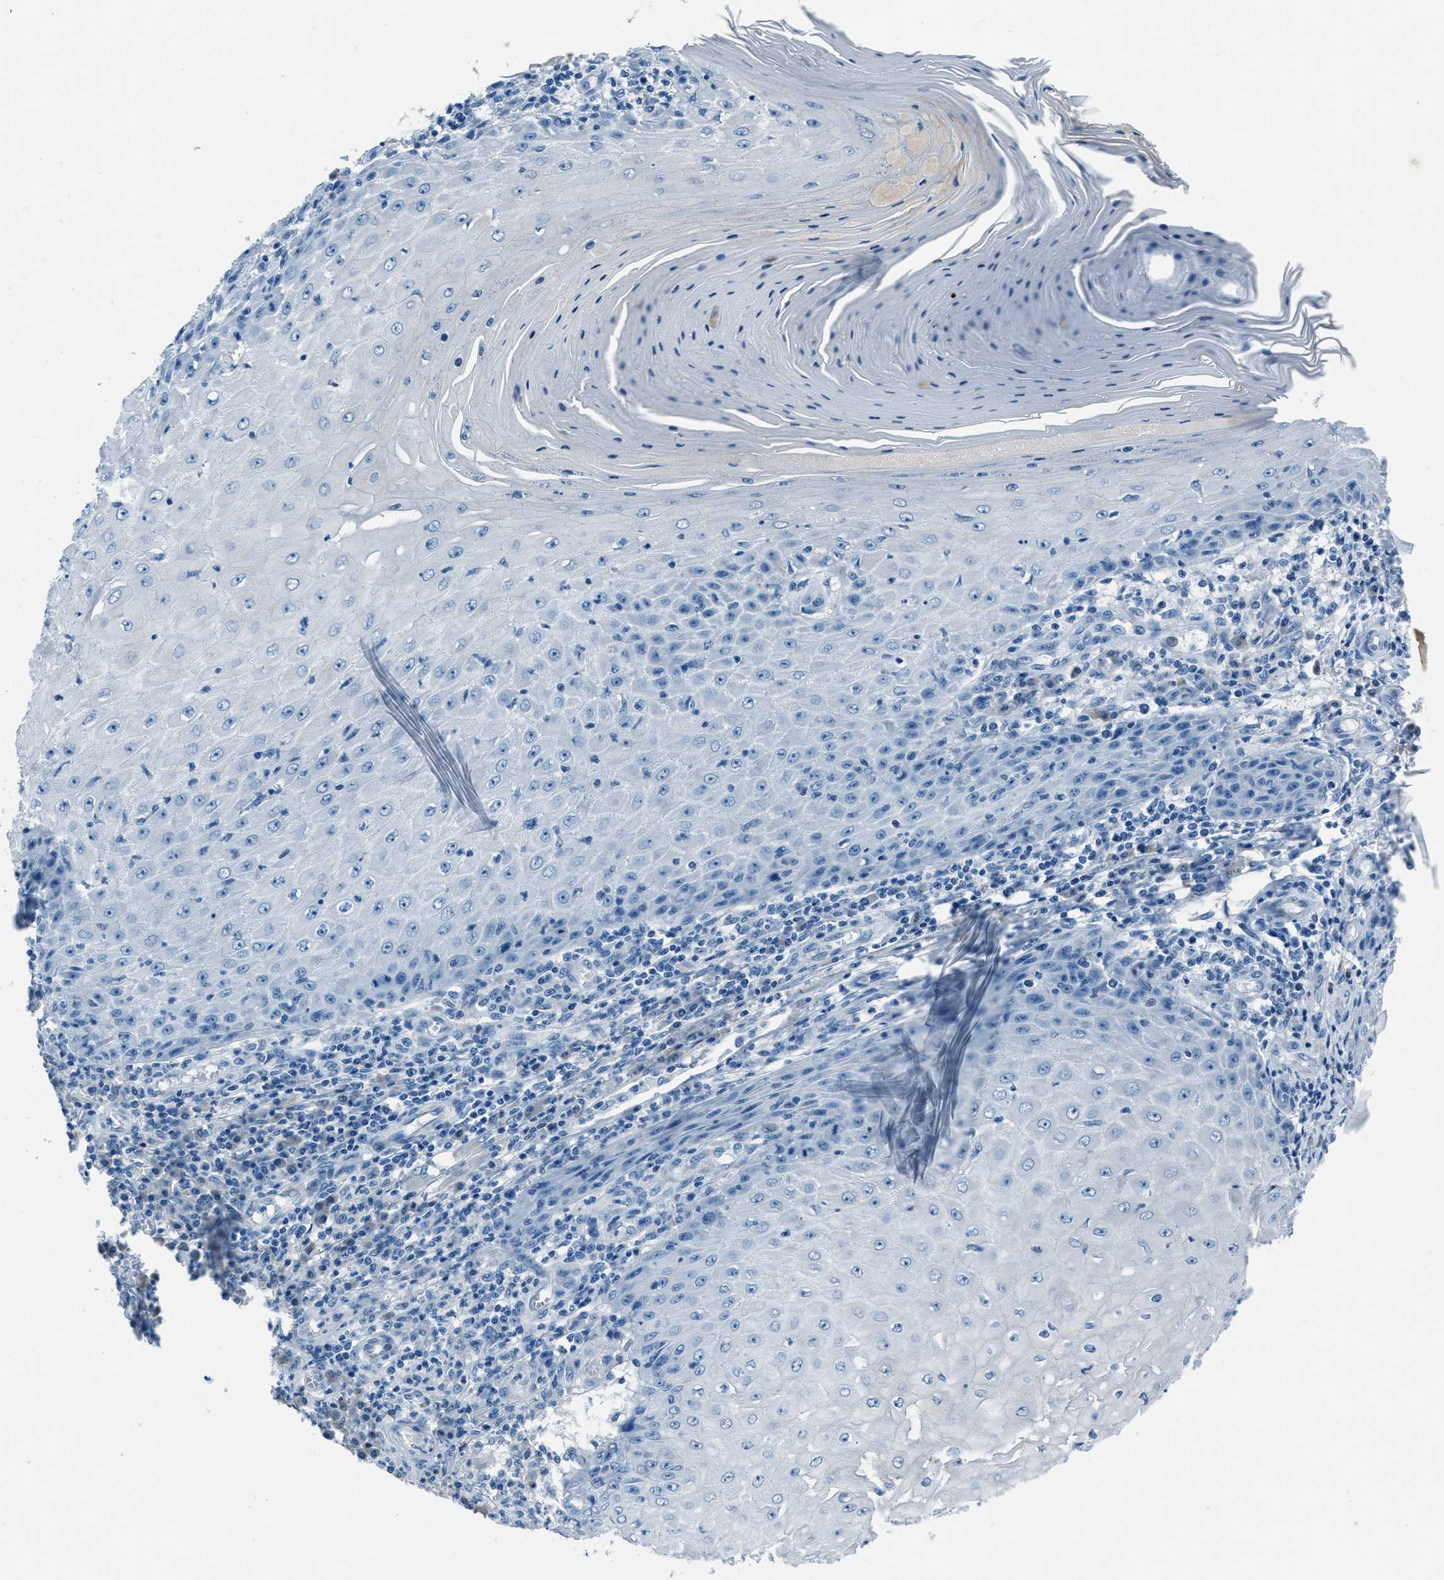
{"staining": {"intensity": "negative", "quantity": "none", "location": "none"}, "tissue": "skin cancer", "cell_type": "Tumor cells", "image_type": "cancer", "snomed": [{"axis": "morphology", "description": "Squamous cell carcinoma, NOS"}, {"axis": "topography", "description": "Skin"}], "caption": "Immunohistochemistry photomicrograph of human squamous cell carcinoma (skin) stained for a protein (brown), which displays no positivity in tumor cells.", "gene": "AMACR", "patient": {"sex": "female", "age": 73}}